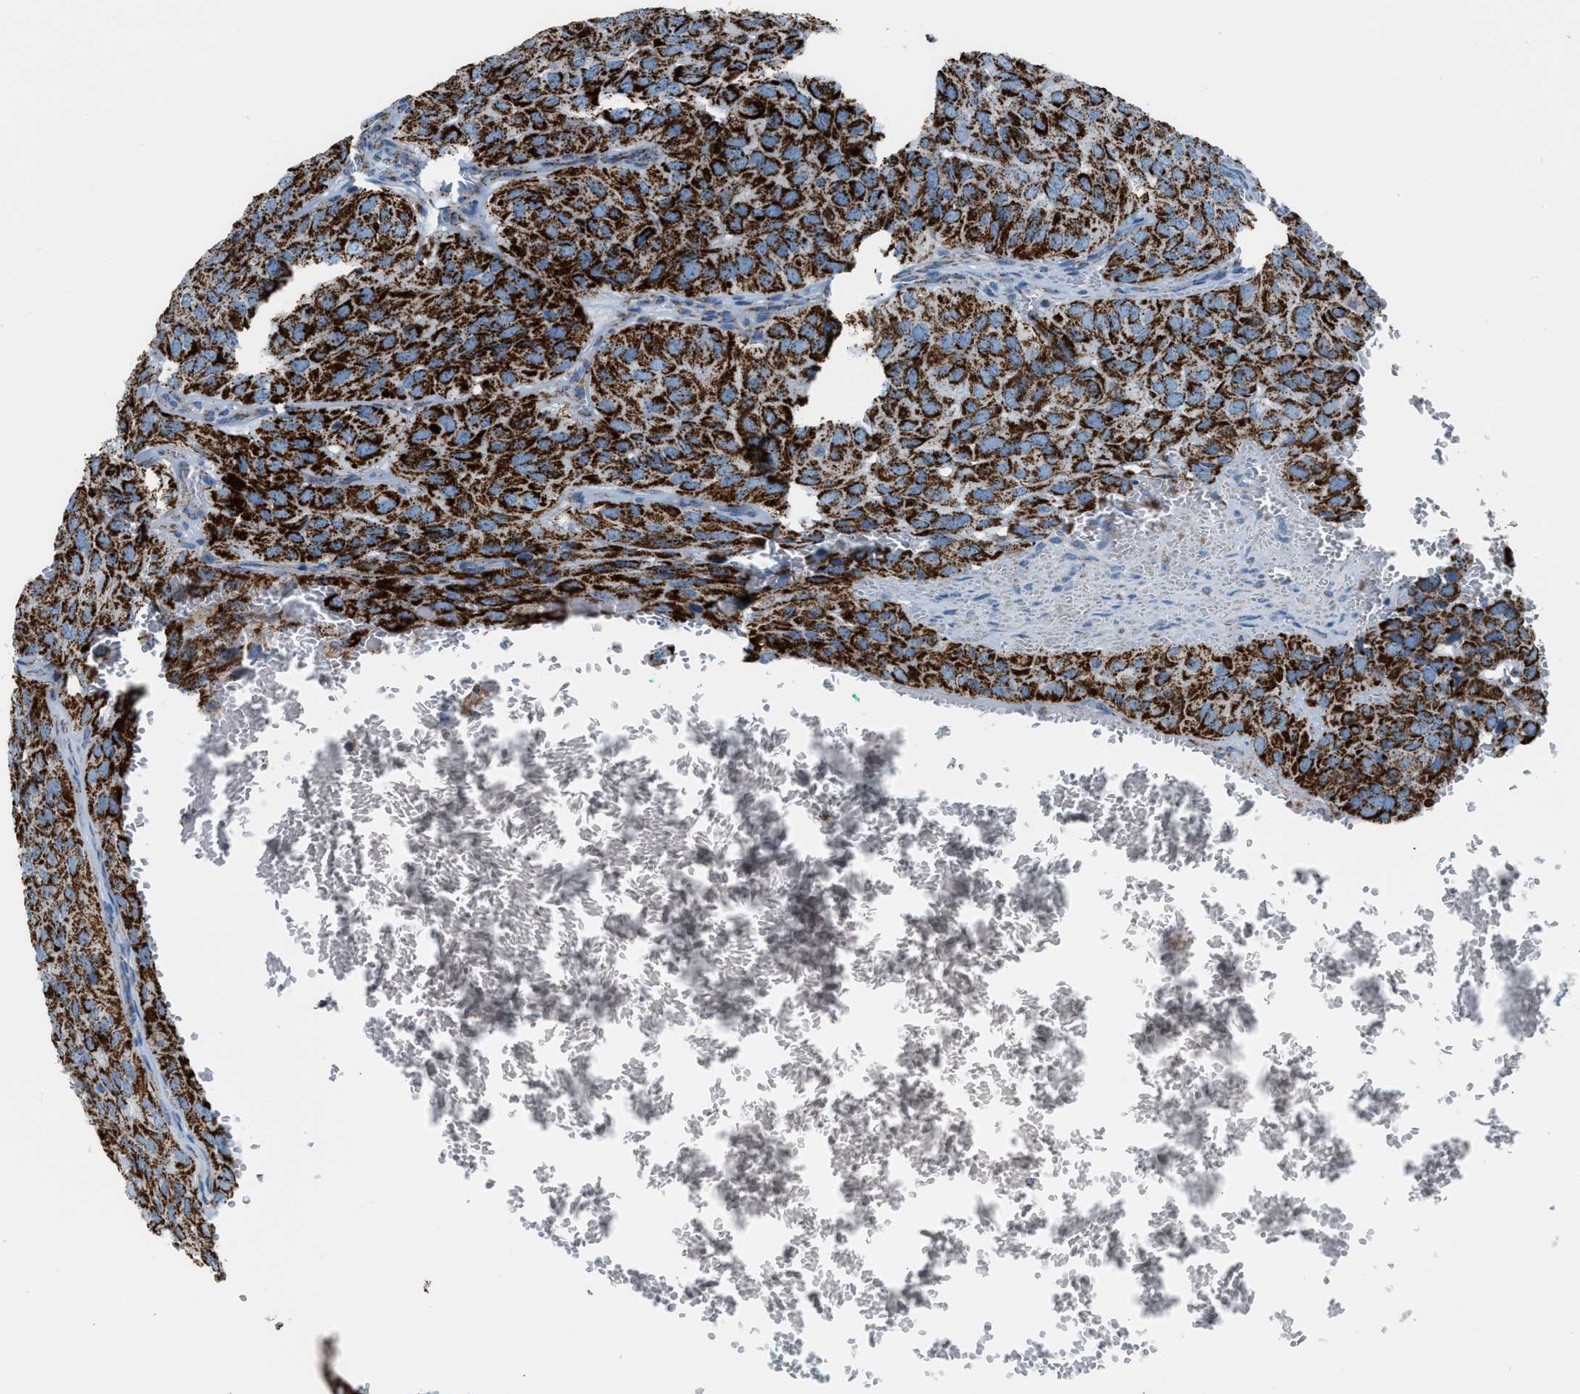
{"staining": {"intensity": "strong", "quantity": ">75%", "location": "cytoplasmic/membranous"}, "tissue": "head and neck cancer", "cell_type": "Tumor cells", "image_type": "cancer", "snomed": [{"axis": "morphology", "description": "Adenocarcinoma, NOS"}, {"axis": "topography", "description": "Salivary gland, NOS"}, {"axis": "topography", "description": "Head-Neck"}], "caption": "Head and neck cancer (adenocarcinoma) stained for a protein (brown) shows strong cytoplasmic/membranous positive positivity in approximately >75% of tumor cells.", "gene": "MDH2", "patient": {"sex": "female", "age": 76}}